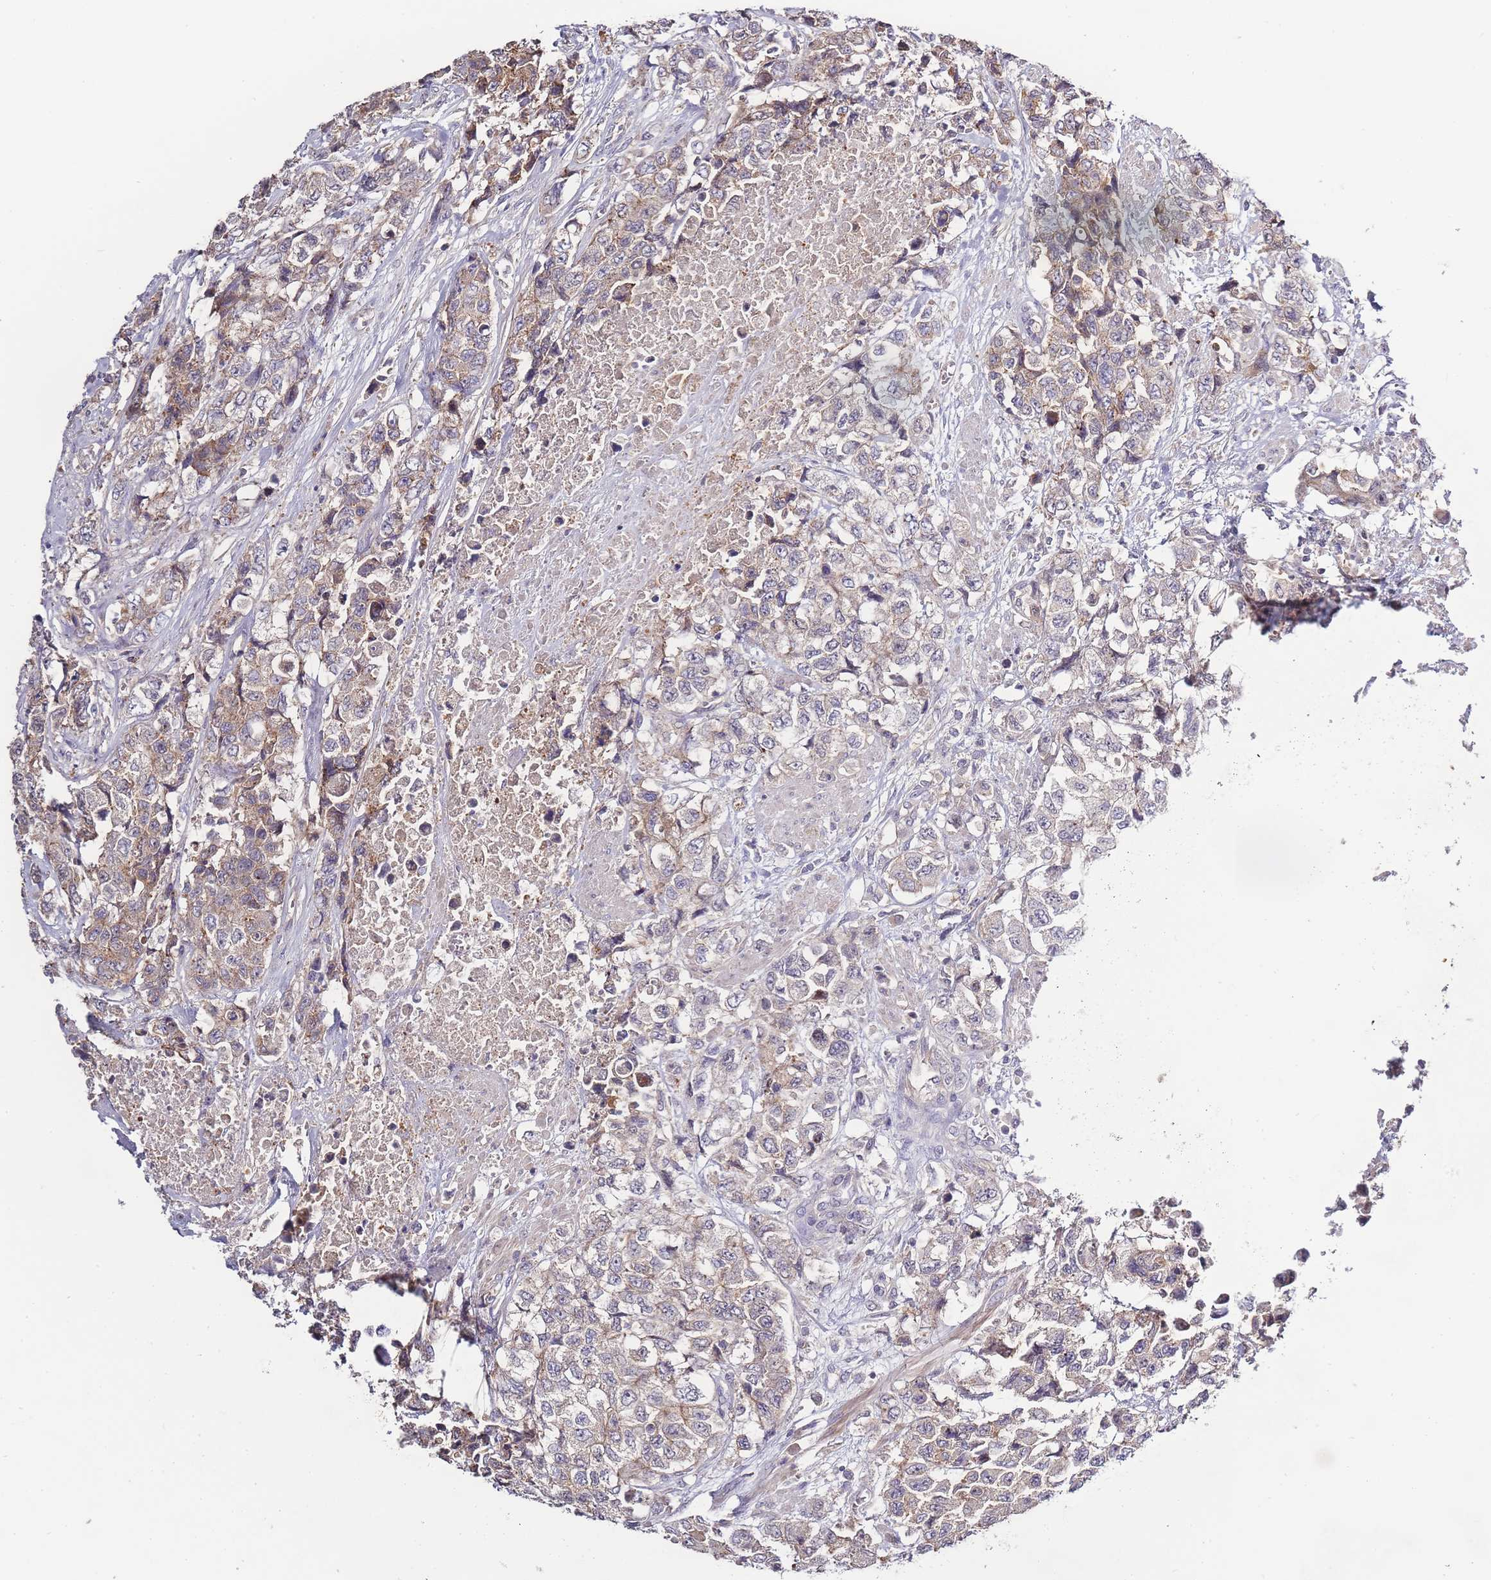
{"staining": {"intensity": "weak", "quantity": "25%-75%", "location": "cytoplasmic/membranous"}, "tissue": "urothelial cancer", "cell_type": "Tumor cells", "image_type": "cancer", "snomed": [{"axis": "morphology", "description": "Urothelial carcinoma, High grade"}, {"axis": "topography", "description": "Urinary bladder"}], "caption": "IHC histopathology image of urothelial cancer stained for a protein (brown), which demonstrates low levels of weak cytoplasmic/membranous expression in about 25%-75% of tumor cells.", "gene": "SPHKAP", "patient": {"sex": "female", "age": 78}}